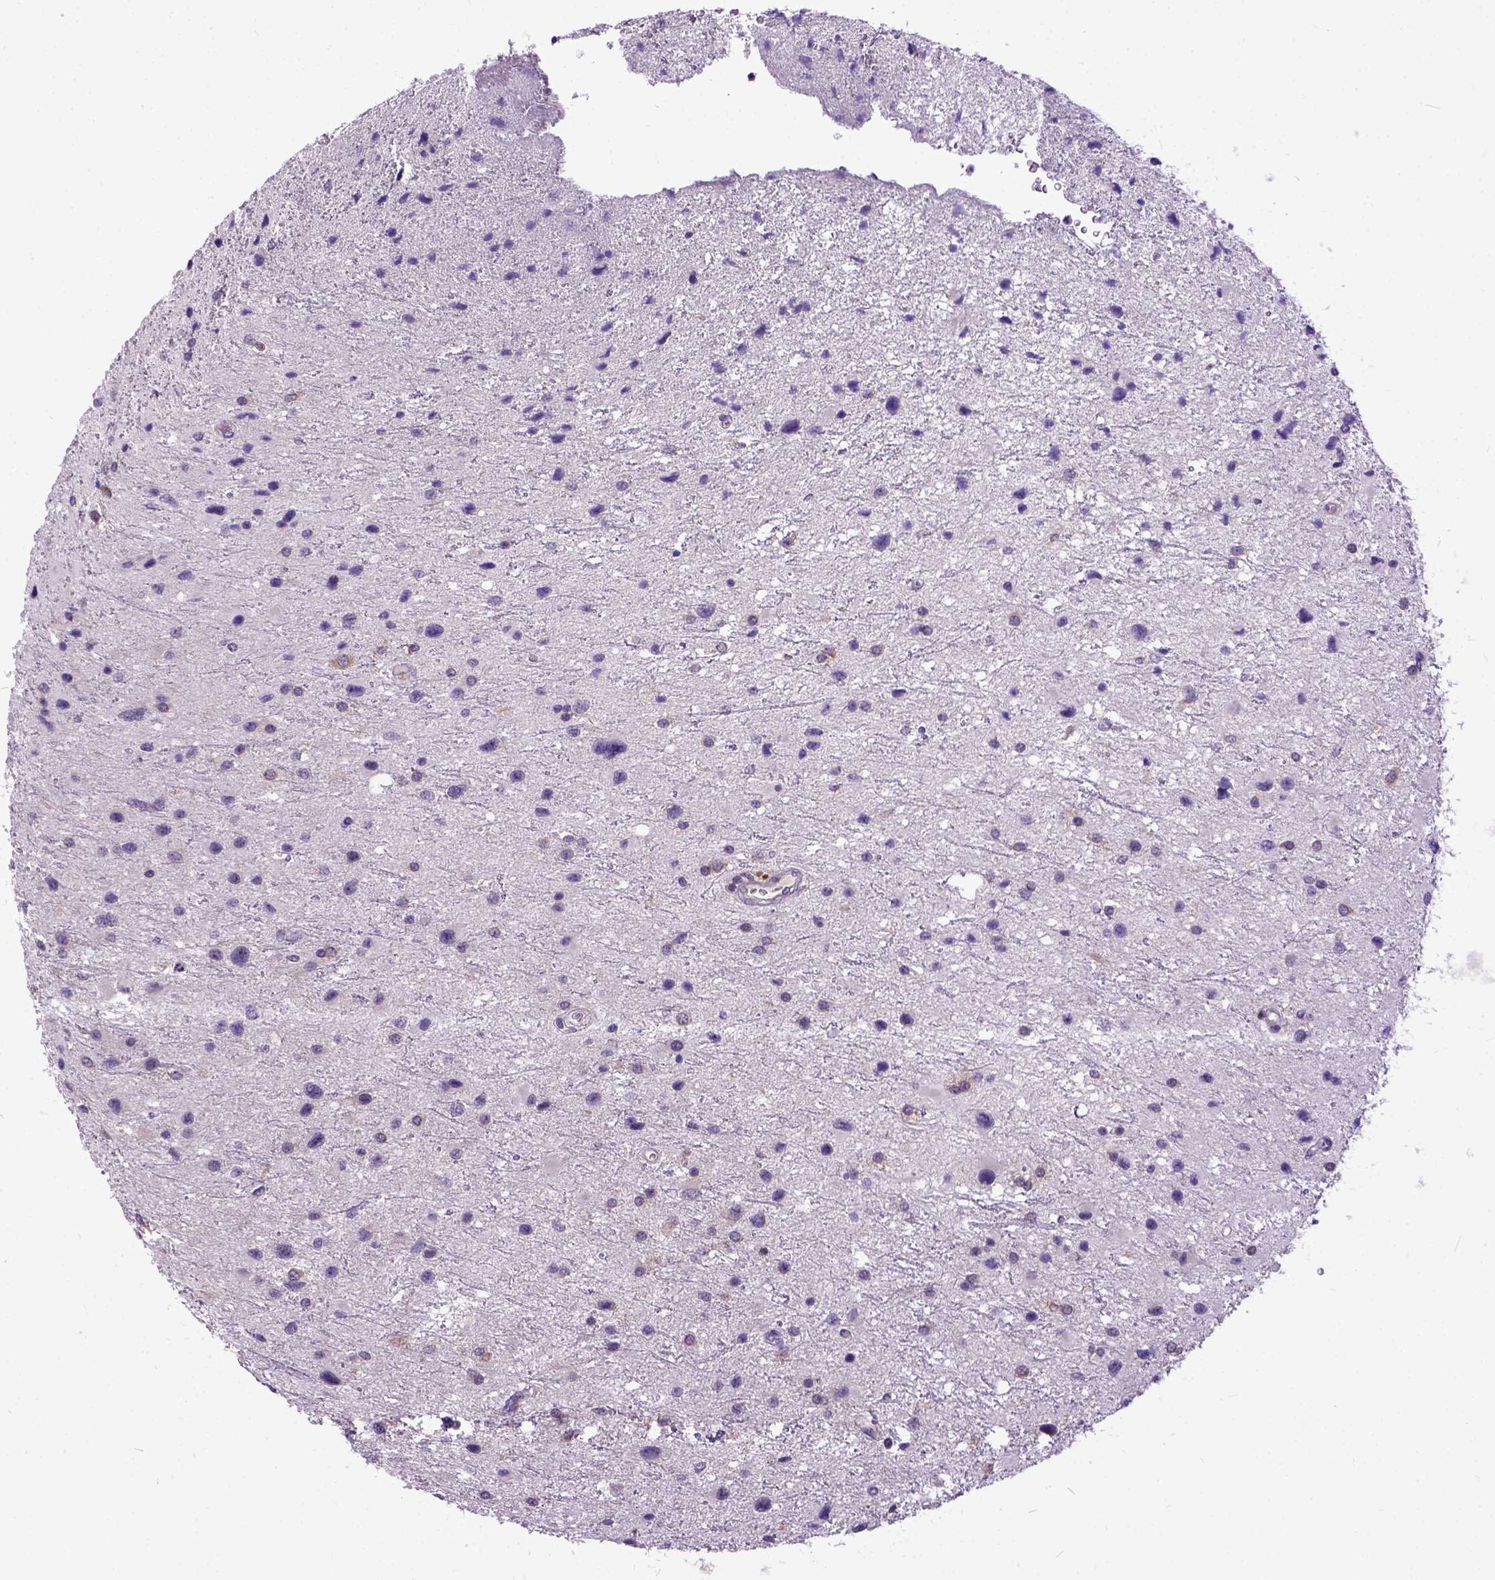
{"staining": {"intensity": "weak", "quantity": "25%-75%", "location": "cytoplasmic/membranous"}, "tissue": "glioma", "cell_type": "Tumor cells", "image_type": "cancer", "snomed": [{"axis": "morphology", "description": "Glioma, malignant, Low grade"}, {"axis": "topography", "description": "Brain"}], "caption": "High-power microscopy captured an IHC image of malignant glioma (low-grade), revealing weak cytoplasmic/membranous staining in approximately 25%-75% of tumor cells.", "gene": "NEK5", "patient": {"sex": "female", "age": 32}}